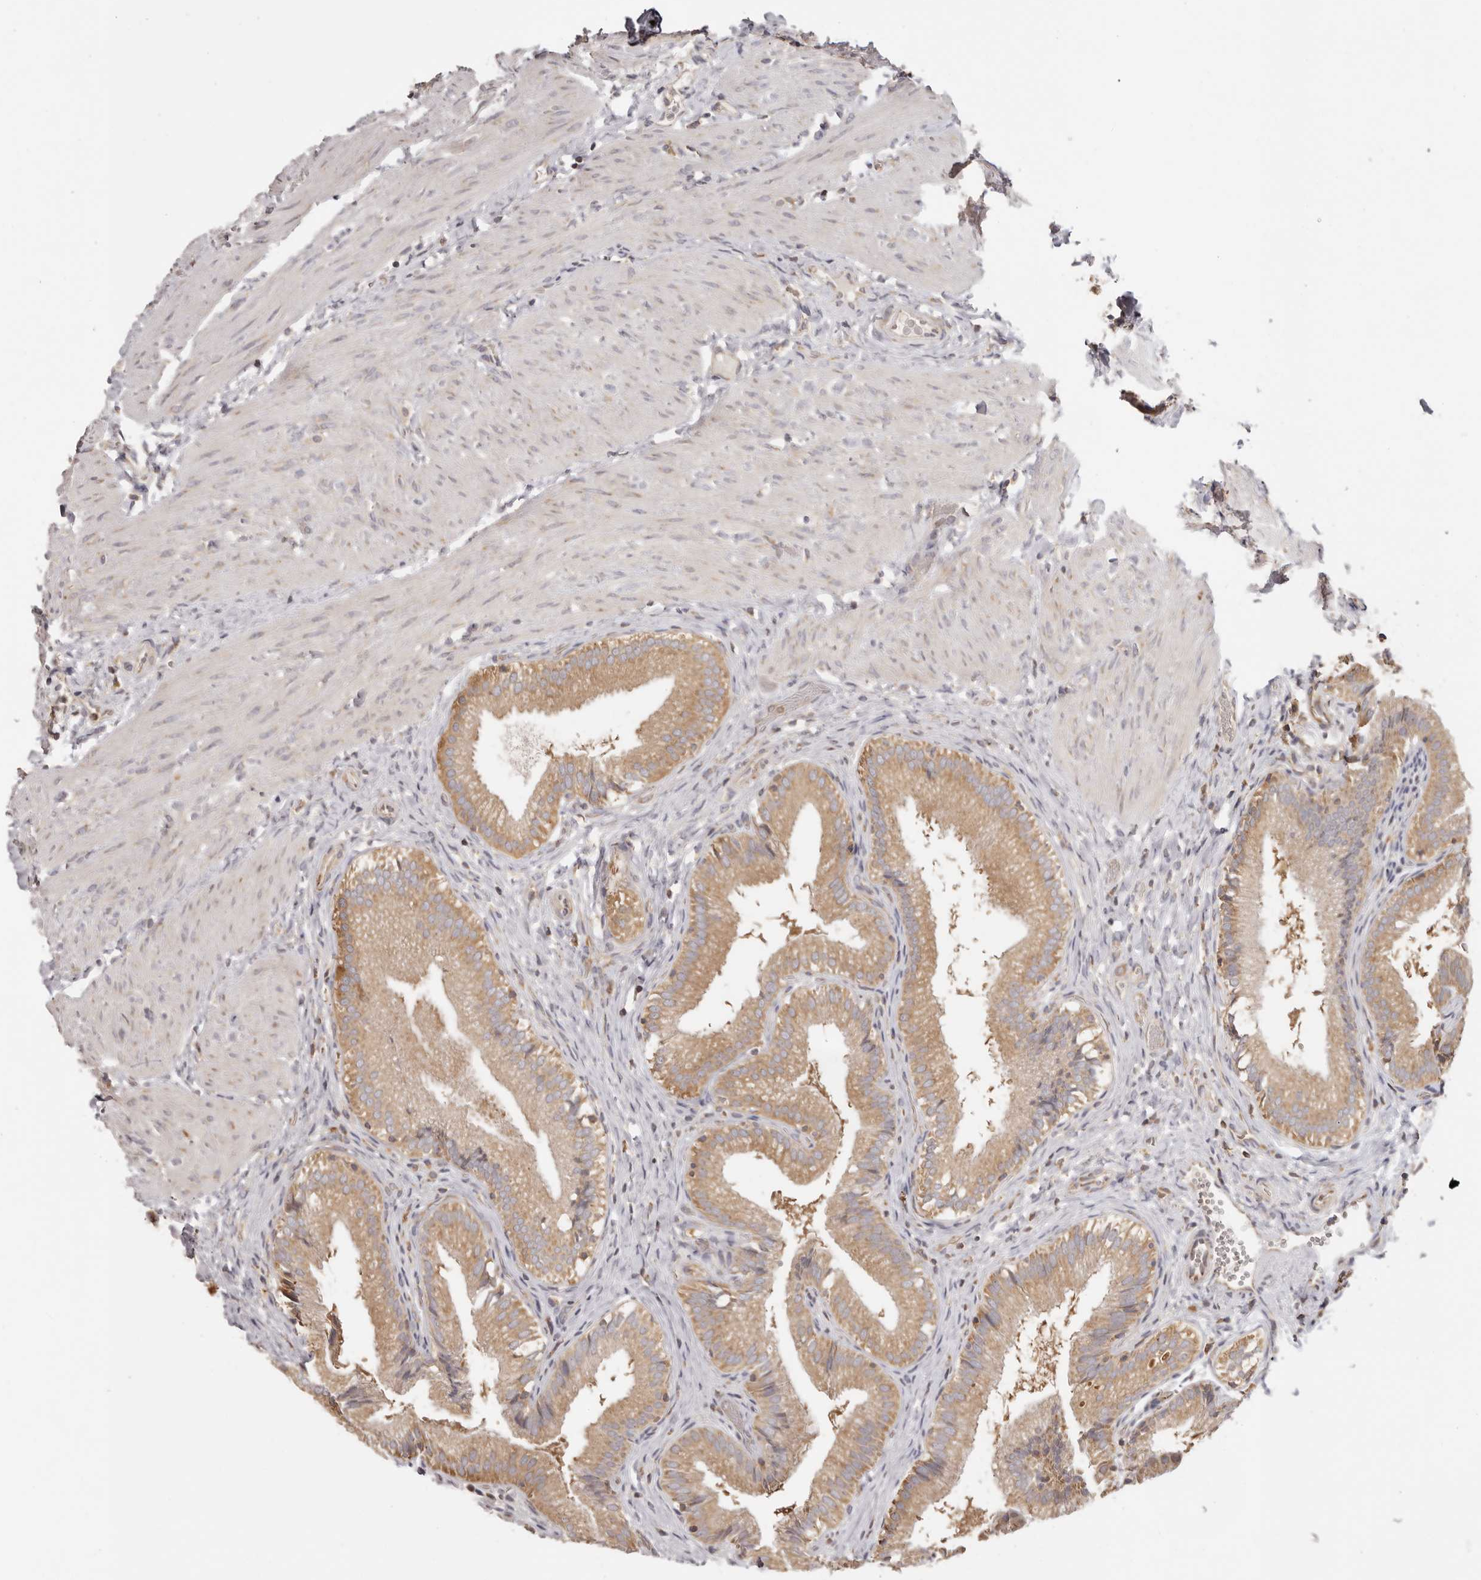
{"staining": {"intensity": "moderate", "quantity": ">75%", "location": "cytoplasmic/membranous"}, "tissue": "gallbladder", "cell_type": "Glandular cells", "image_type": "normal", "snomed": [{"axis": "morphology", "description": "Normal tissue, NOS"}, {"axis": "topography", "description": "Gallbladder"}], "caption": "Gallbladder stained for a protein demonstrates moderate cytoplasmic/membranous positivity in glandular cells. (brown staining indicates protein expression, while blue staining denotes nuclei).", "gene": "EEF1E1", "patient": {"sex": "female", "age": 30}}